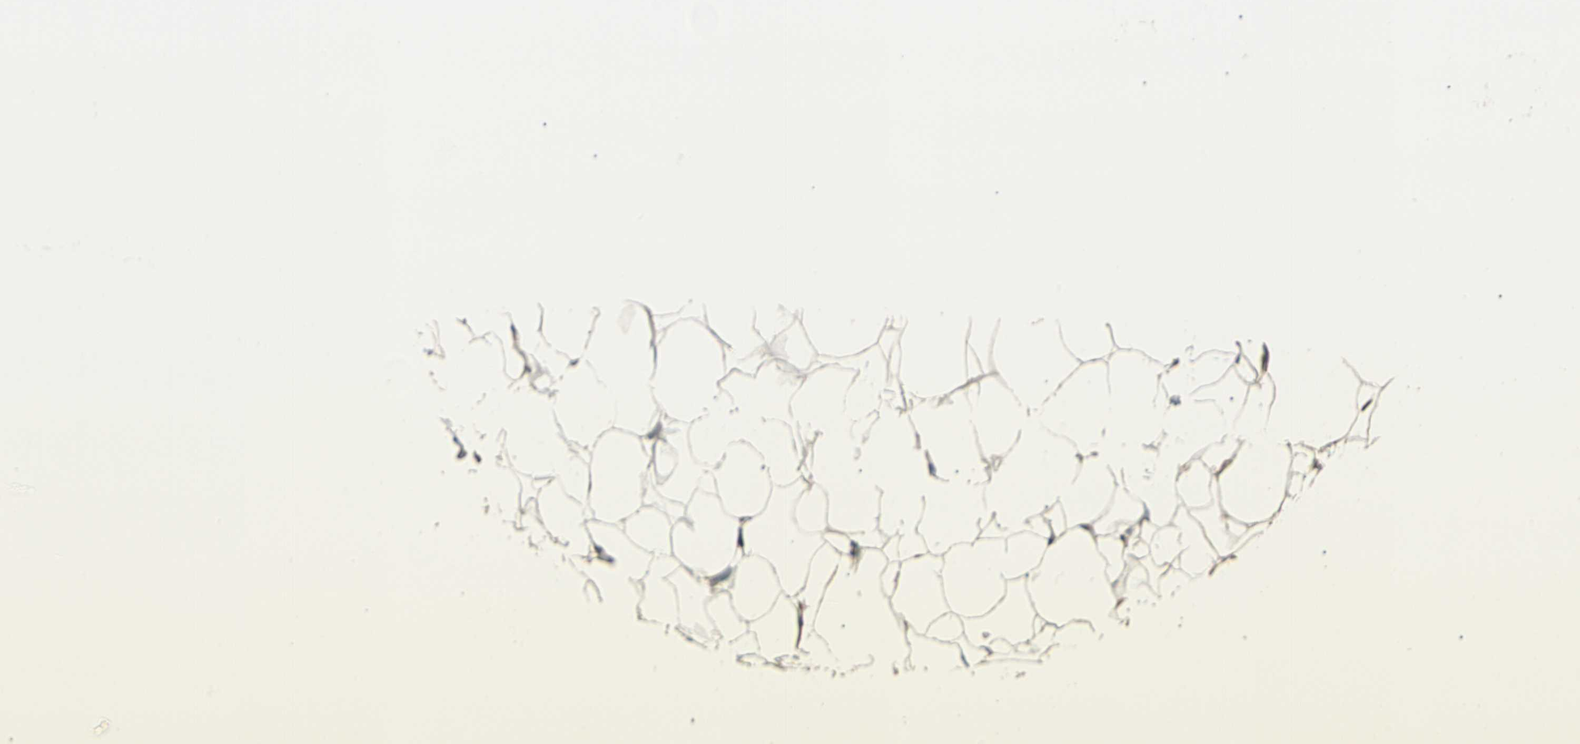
{"staining": {"intensity": "weak", "quantity": "25%-75%", "location": "cytoplasmic/membranous"}, "tissue": "adipose tissue", "cell_type": "Adipocytes", "image_type": "normal", "snomed": [{"axis": "morphology", "description": "Normal tissue, NOS"}, {"axis": "topography", "description": "Breast"}, {"axis": "topography", "description": "Adipose tissue"}], "caption": "High-power microscopy captured an IHC image of benign adipose tissue, revealing weak cytoplasmic/membranous expression in about 25%-75% of adipocytes. Immunohistochemistry stains the protein of interest in brown and the nuclei are stained blue.", "gene": "IRAG1", "patient": {"sex": "female", "age": 25}}